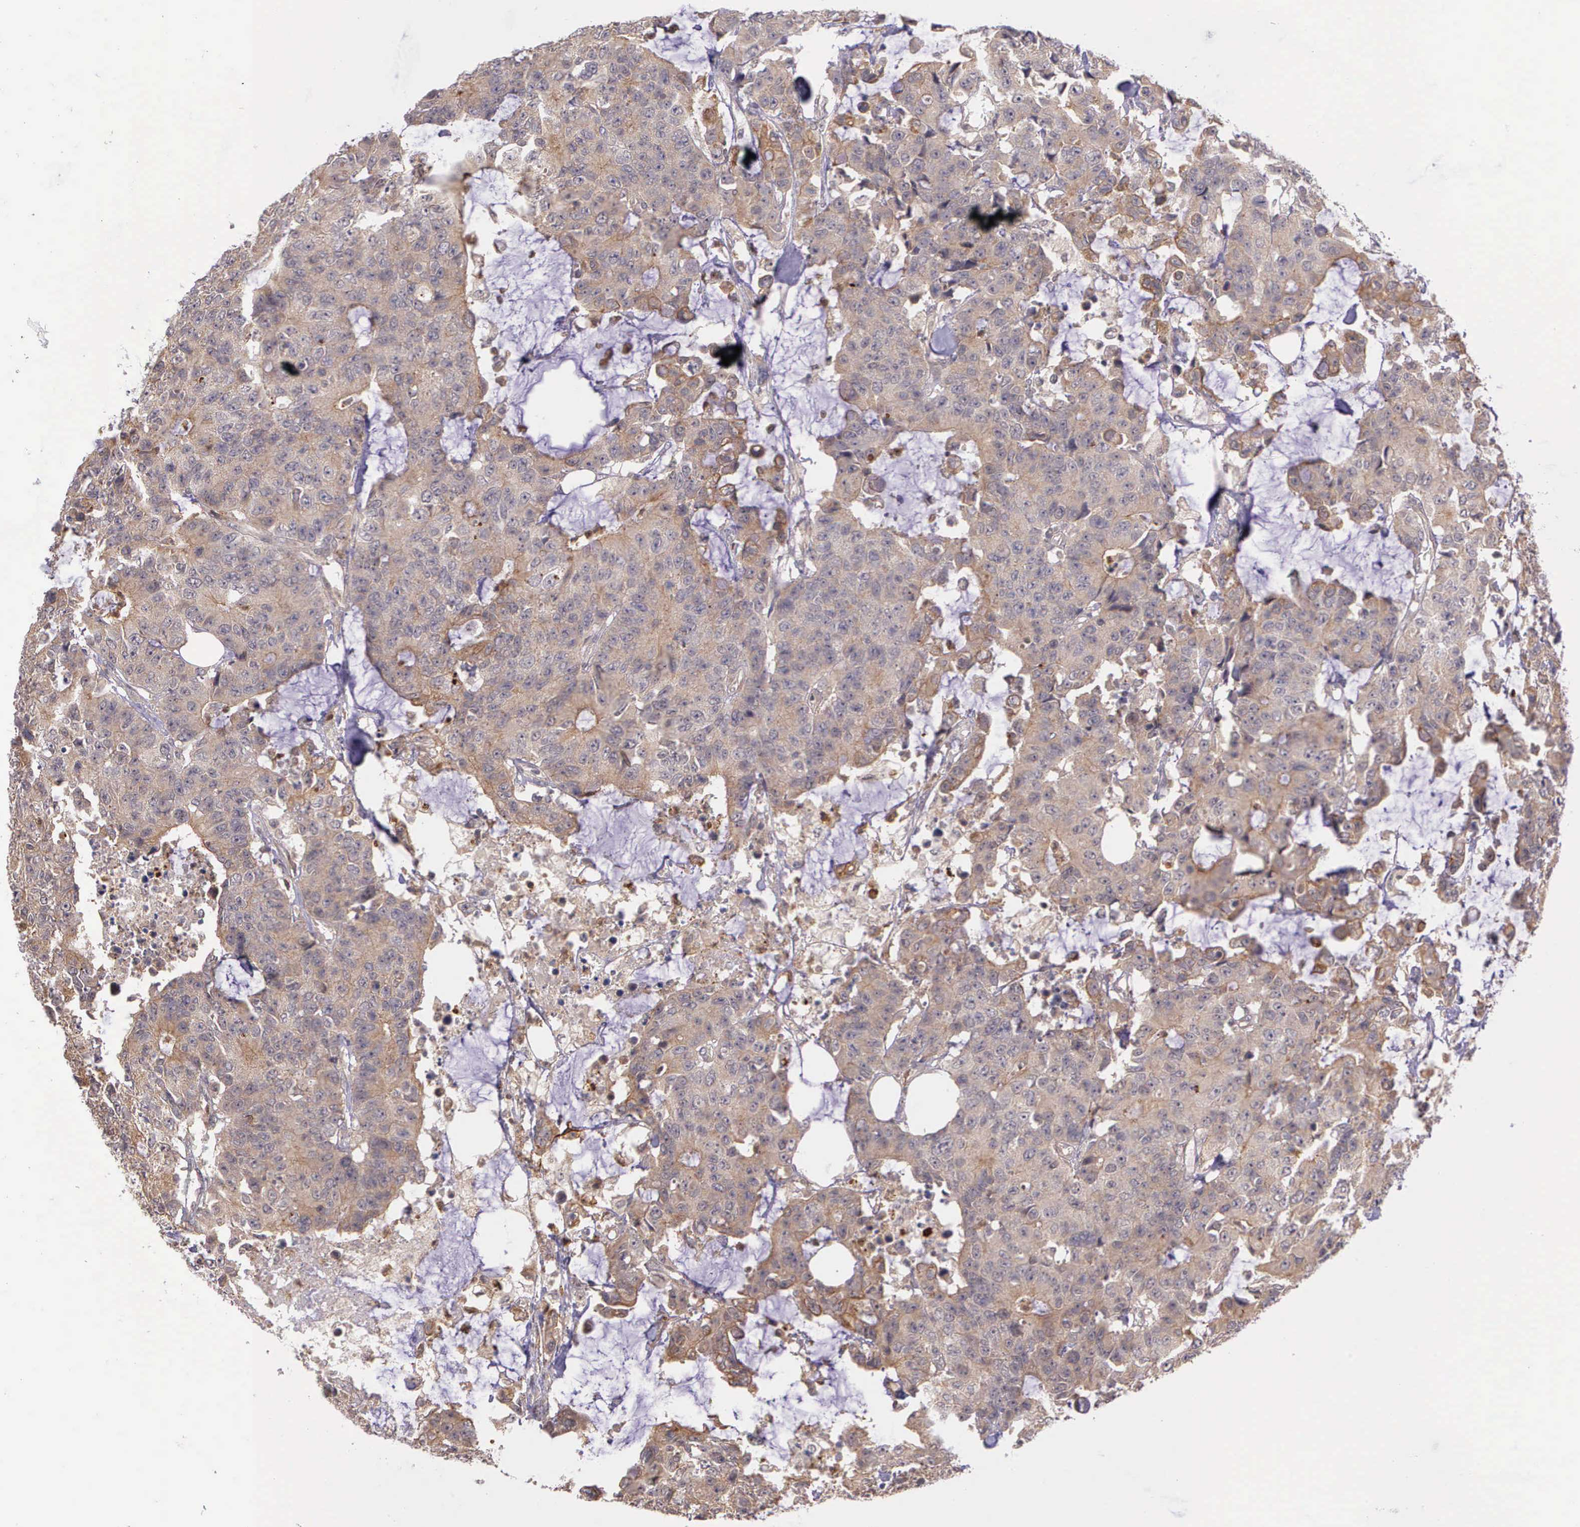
{"staining": {"intensity": "weak", "quantity": ">75%", "location": "cytoplasmic/membranous"}, "tissue": "colorectal cancer", "cell_type": "Tumor cells", "image_type": "cancer", "snomed": [{"axis": "morphology", "description": "Adenocarcinoma, NOS"}, {"axis": "topography", "description": "Colon"}], "caption": "About >75% of tumor cells in colorectal cancer (adenocarcinoma) exhibit weak cytoplasmic/membranous protein expression as visualized by brown immunohistochemical staining.", "gene": "PRICKLE3", "patient": {"sex": "female", "age": 86}}